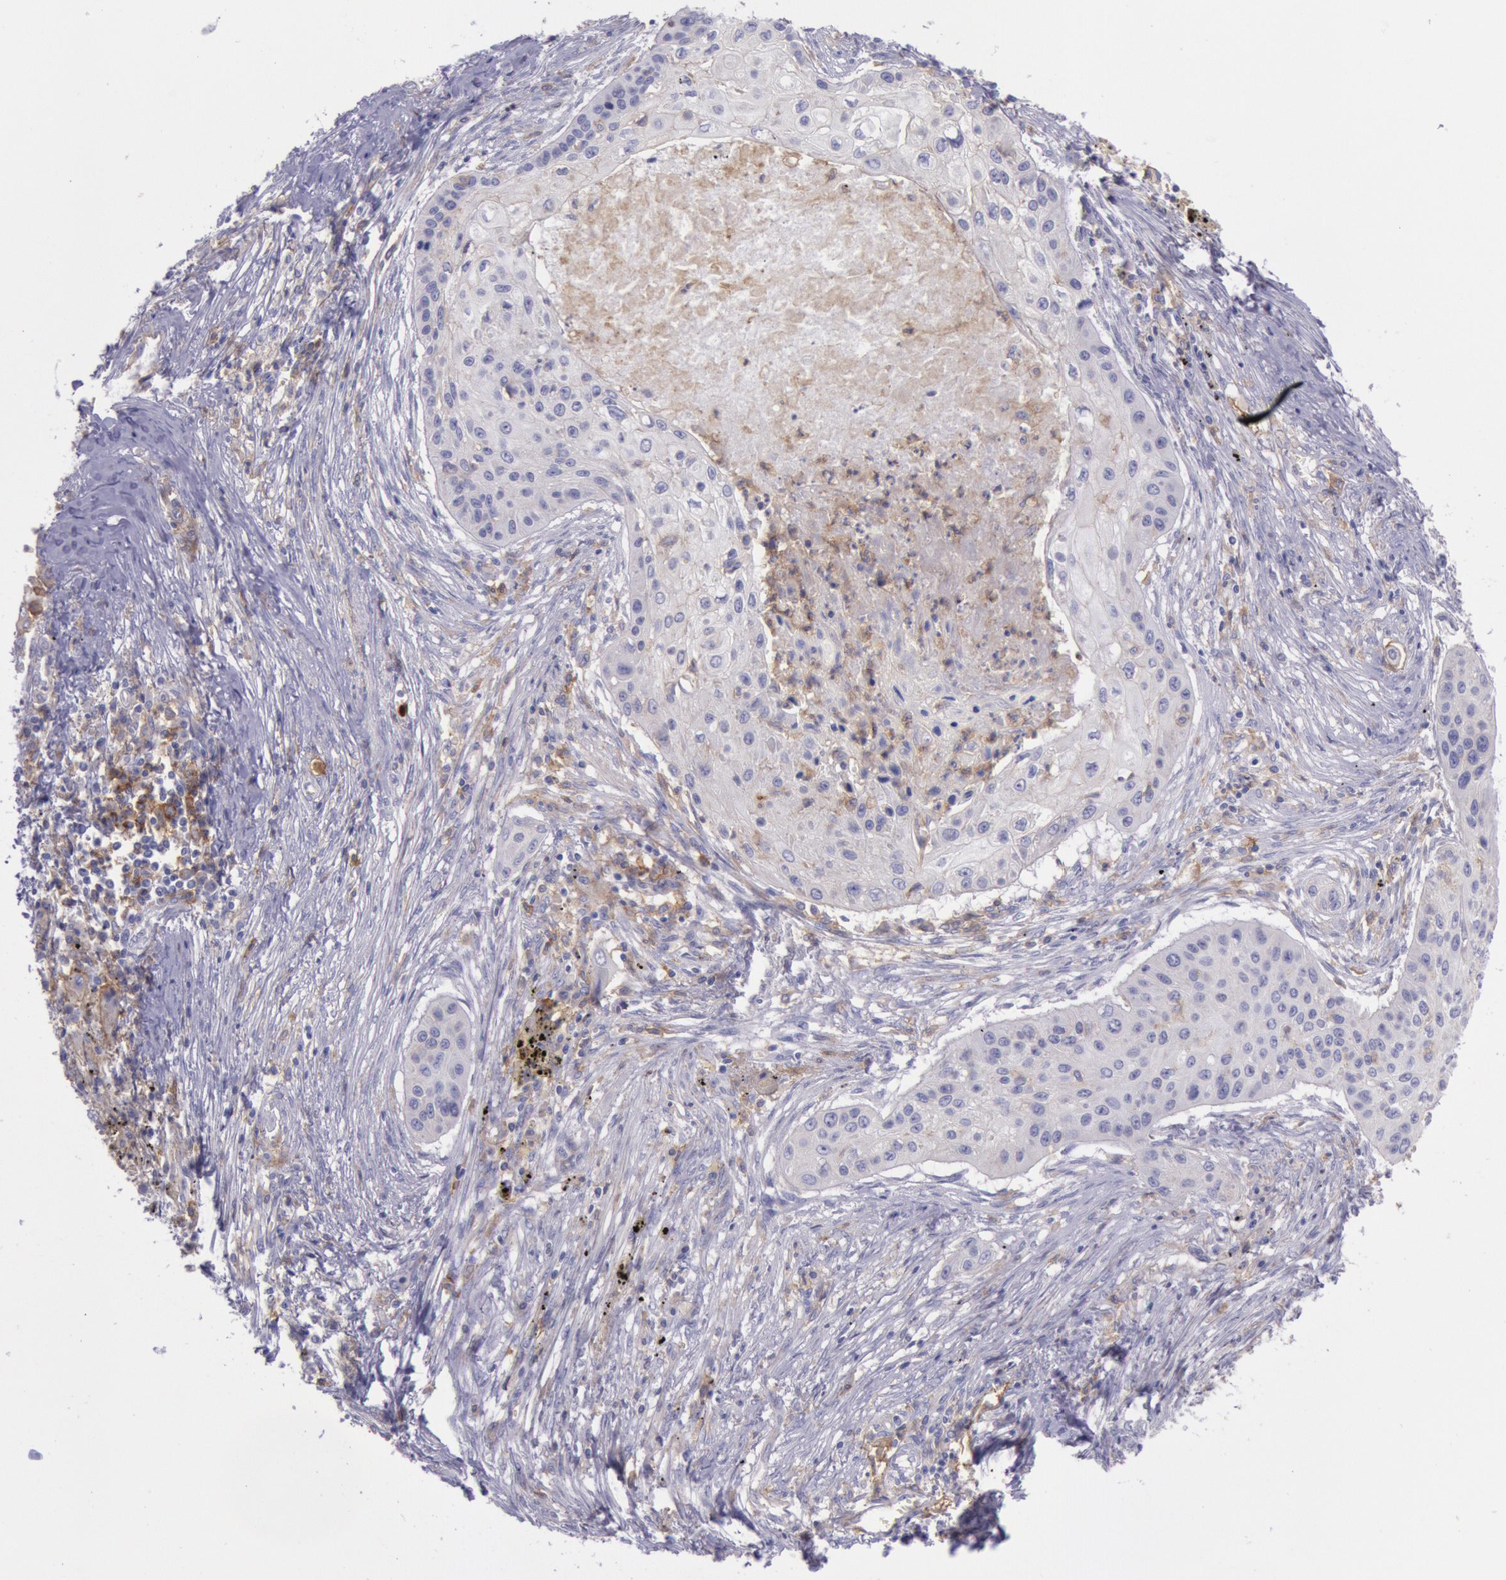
{"staining": {"intensity": "negative", "quantity": "none", "location": "none"}, "tissue": "lung cancer", "cell_type": "Tumor cells", "image_type": "cancer", "snomed": [{"axis": "morphology", "description": "Squamous cell carcinoma, NOS"}, {"axis": "topography", "description": "Lung"}], "caption": "Immunohistochemistry of lung cancer (squamous cell carcinoma) reveals no expression in tumor cells.", "gene": "LYN", "patient": {"sex": "male", "age": 71}}